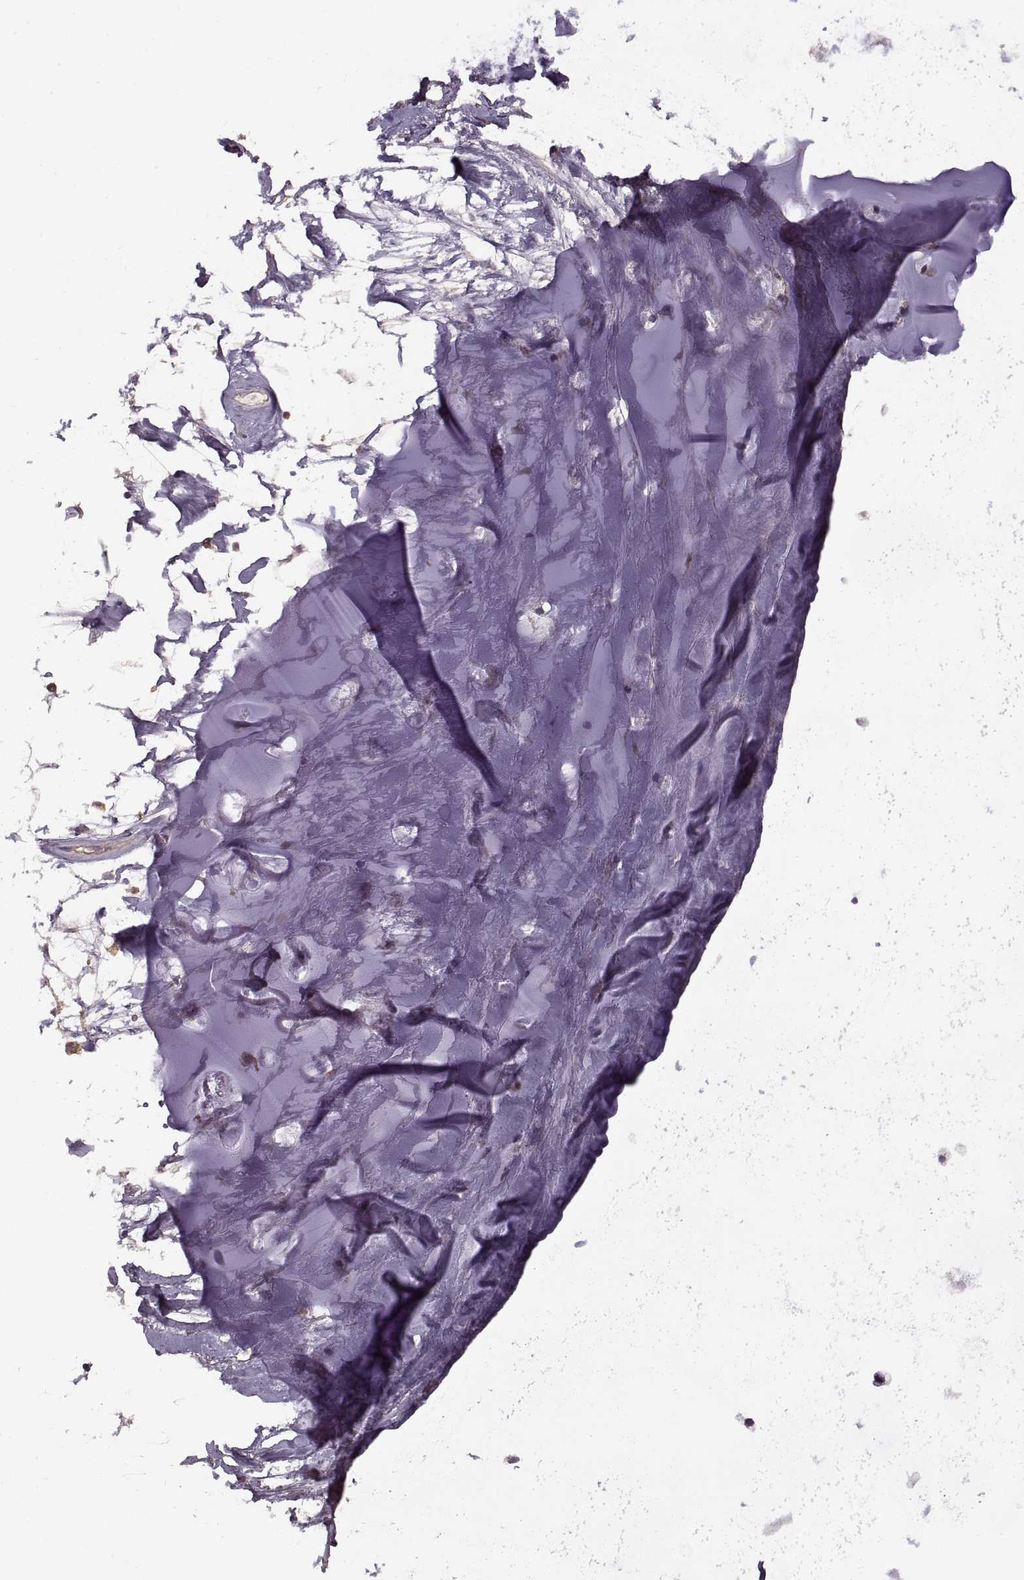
{"staining": {"intensity": "negative", "quantity": "none", "location": "none"}, "tissue": "soft tissue", "cell_type": "Chondrocytes", "image_type": "normal", "snomed": [{"axis": "morphology", "description": "Normal tissue, NOS"}, {"axis": "morphology", "description": "Squamous cell carcinoma, NOS"}, {"axis": "topography", "description": "Cartilage tissue"}, {"axis": "topography", "description": "Lung"}], "caption": "DAB (3,3'-diaminobenzidine) immunohistochemical staining of normal human soft tissue reveals no significant positivity in chondrocytes. Brightfield microscopy of immunohistochemistry stained with DAB (brown) and hematoxylin (blue), captured at high magnification.", "gene": "PIERCE1", "patient": {"sex": "male", "age": 66}}